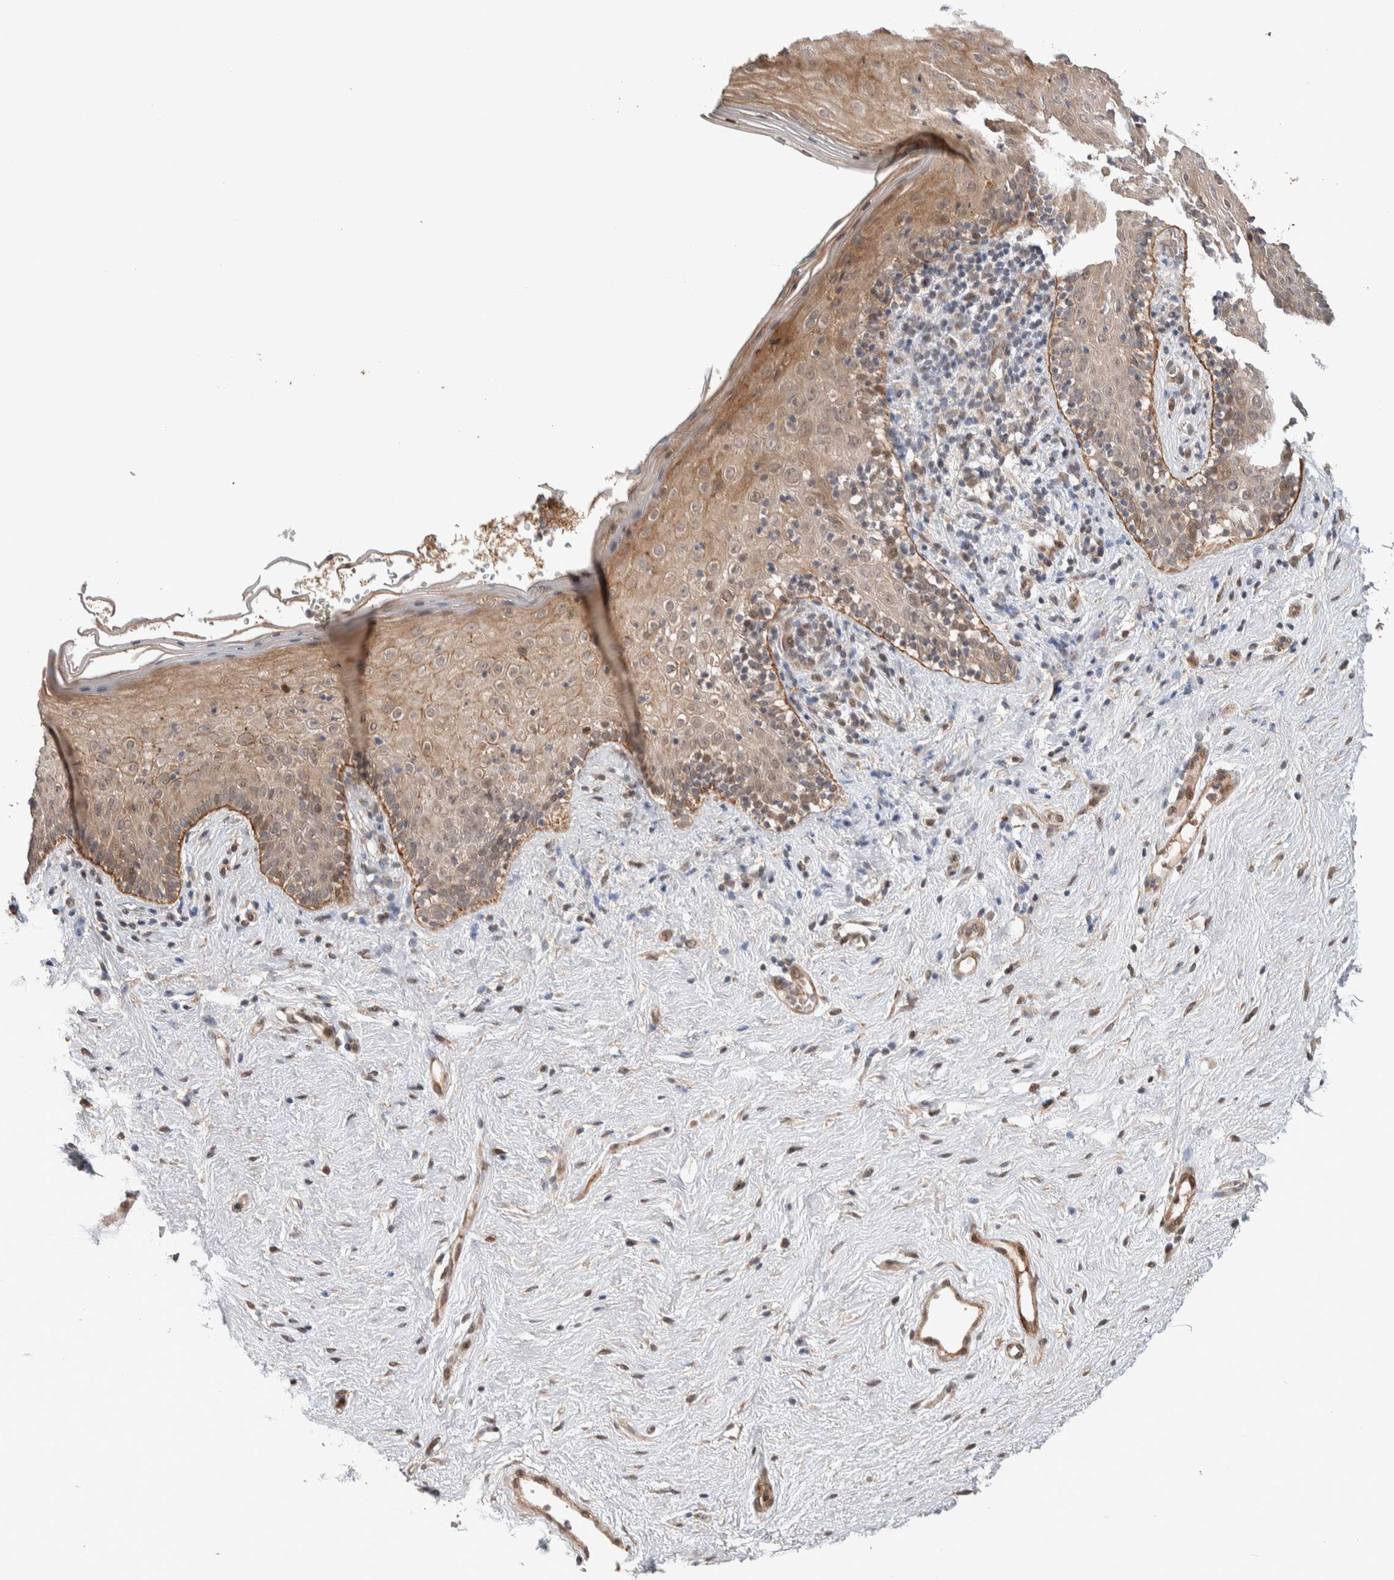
{"staining": {"intensity": "moderate", "quantity": ">75%", "location": "cytoplasmic/membranous"}, "tissue": "vagina", "cell_type": "Squamous epithelial cells", "image_type": "normal", "snomed": [{"axis": "morphology", "description": "Normal tissue, NOS"}, {"axis": "topography", "description": "Vagina"}], "caption": "Immunohistochemical staining of unremarkable vagina exhibits moderate cytoplasmic/membranous protein positivity in approximately >75% of squamous epithelial cells.", "gene": "PRDM15", "patient": {"sex": "female", "age": 44}}